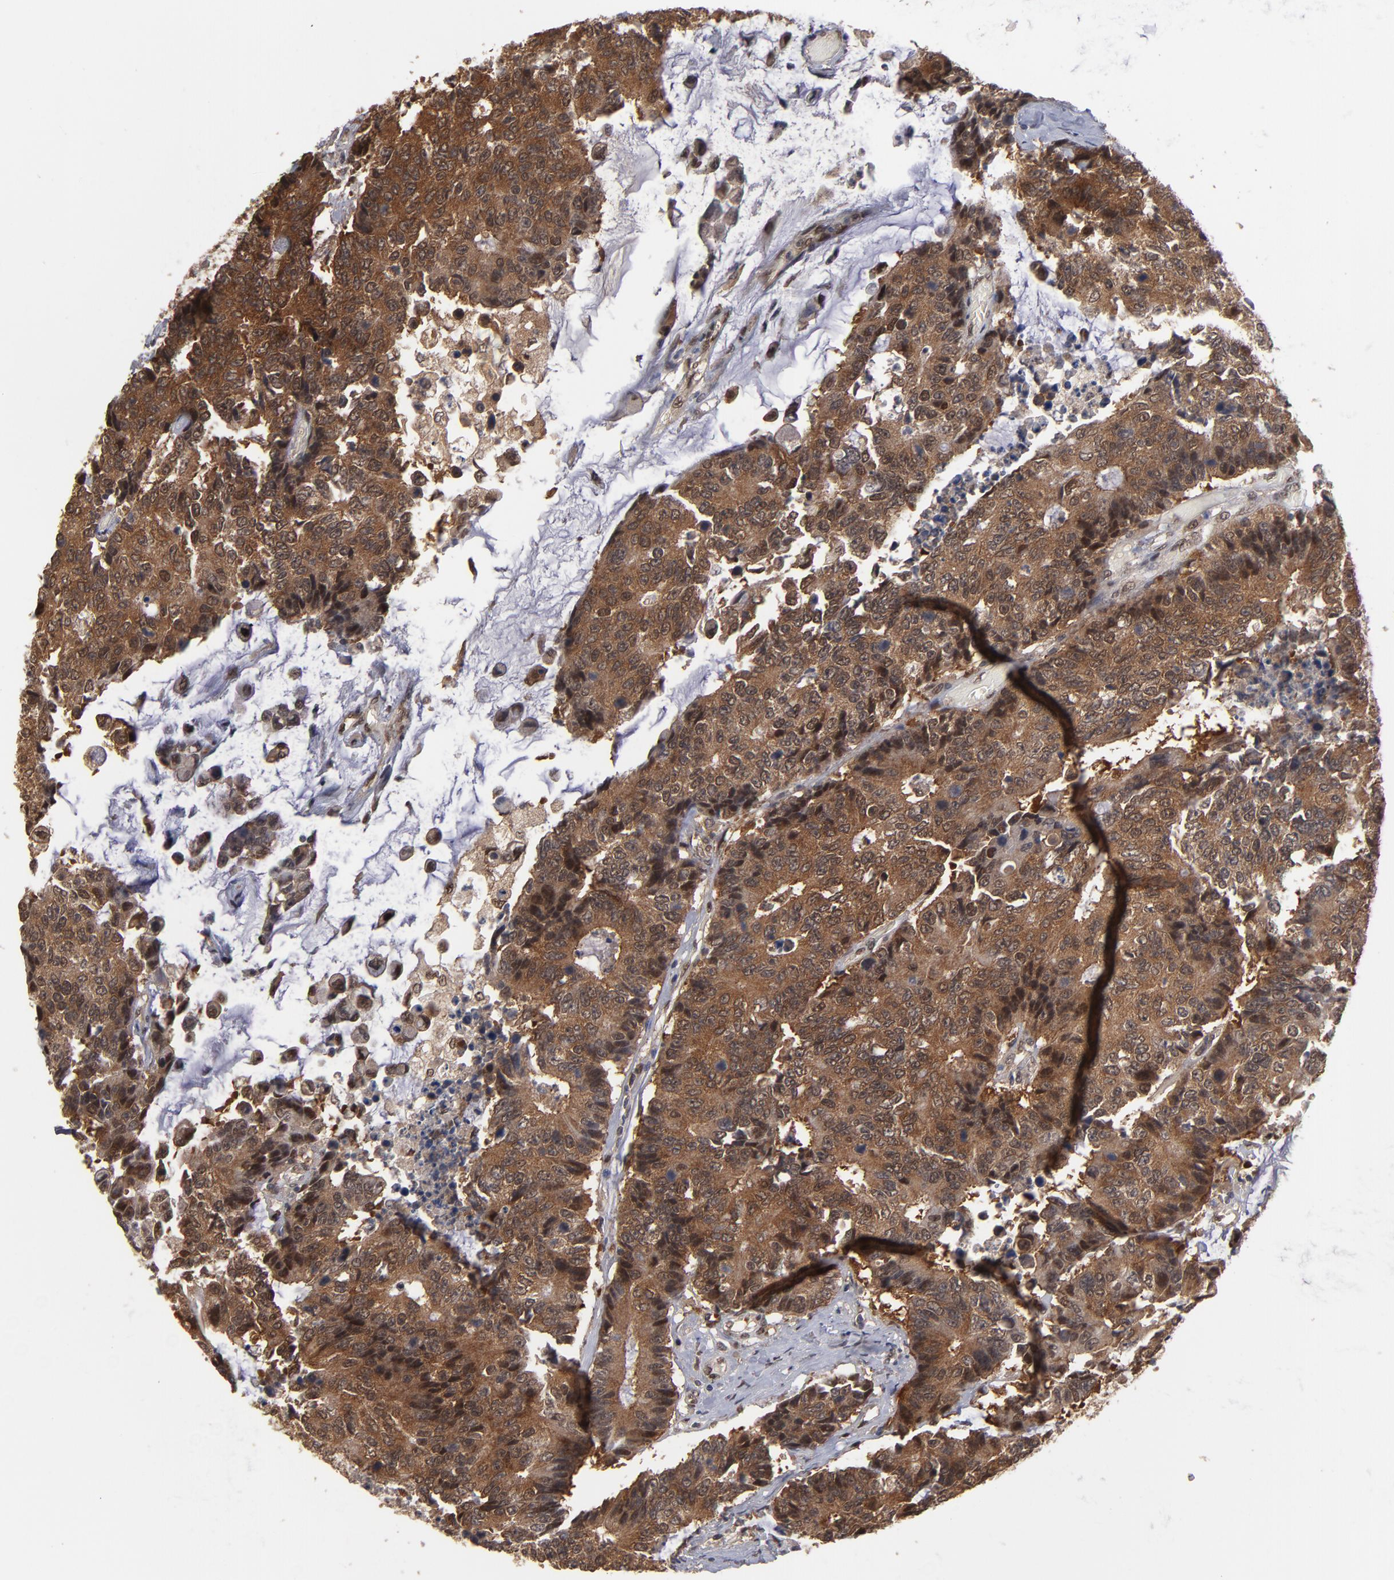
{"staining": {"intensity": "moderate", "quantity": ">75%", "location": "cytoplasmic/membranous,nuclear"}, "tissue": "colorectal cancer", "cell_type": "Tumor cells", "image_type": "cancer", "snomed": [{"axis": "morphology", "description": "Adenocarcinoma, NOS"}, {"axis": "topography", "description": "Colon"}], "caption": "High-magnification brightfield microscopy of colorectal adenocarcinoma stained with DAB (3,3'-diaminobenzidine) (brown) and counterstained with hematoxylin (blue). tumor cells exhibit moderate cytoplasmic/membranous and nuclear positivity is identified in approximately>75% of cells. The protein is stained brown, and the nuclei are stained in blue (DAB (3,3'-diaminobenzidine) IHC with brightfield microscopy, high magnification).", "gene": "HUWE1", "patient": {"sex": "female", "age": 86}}